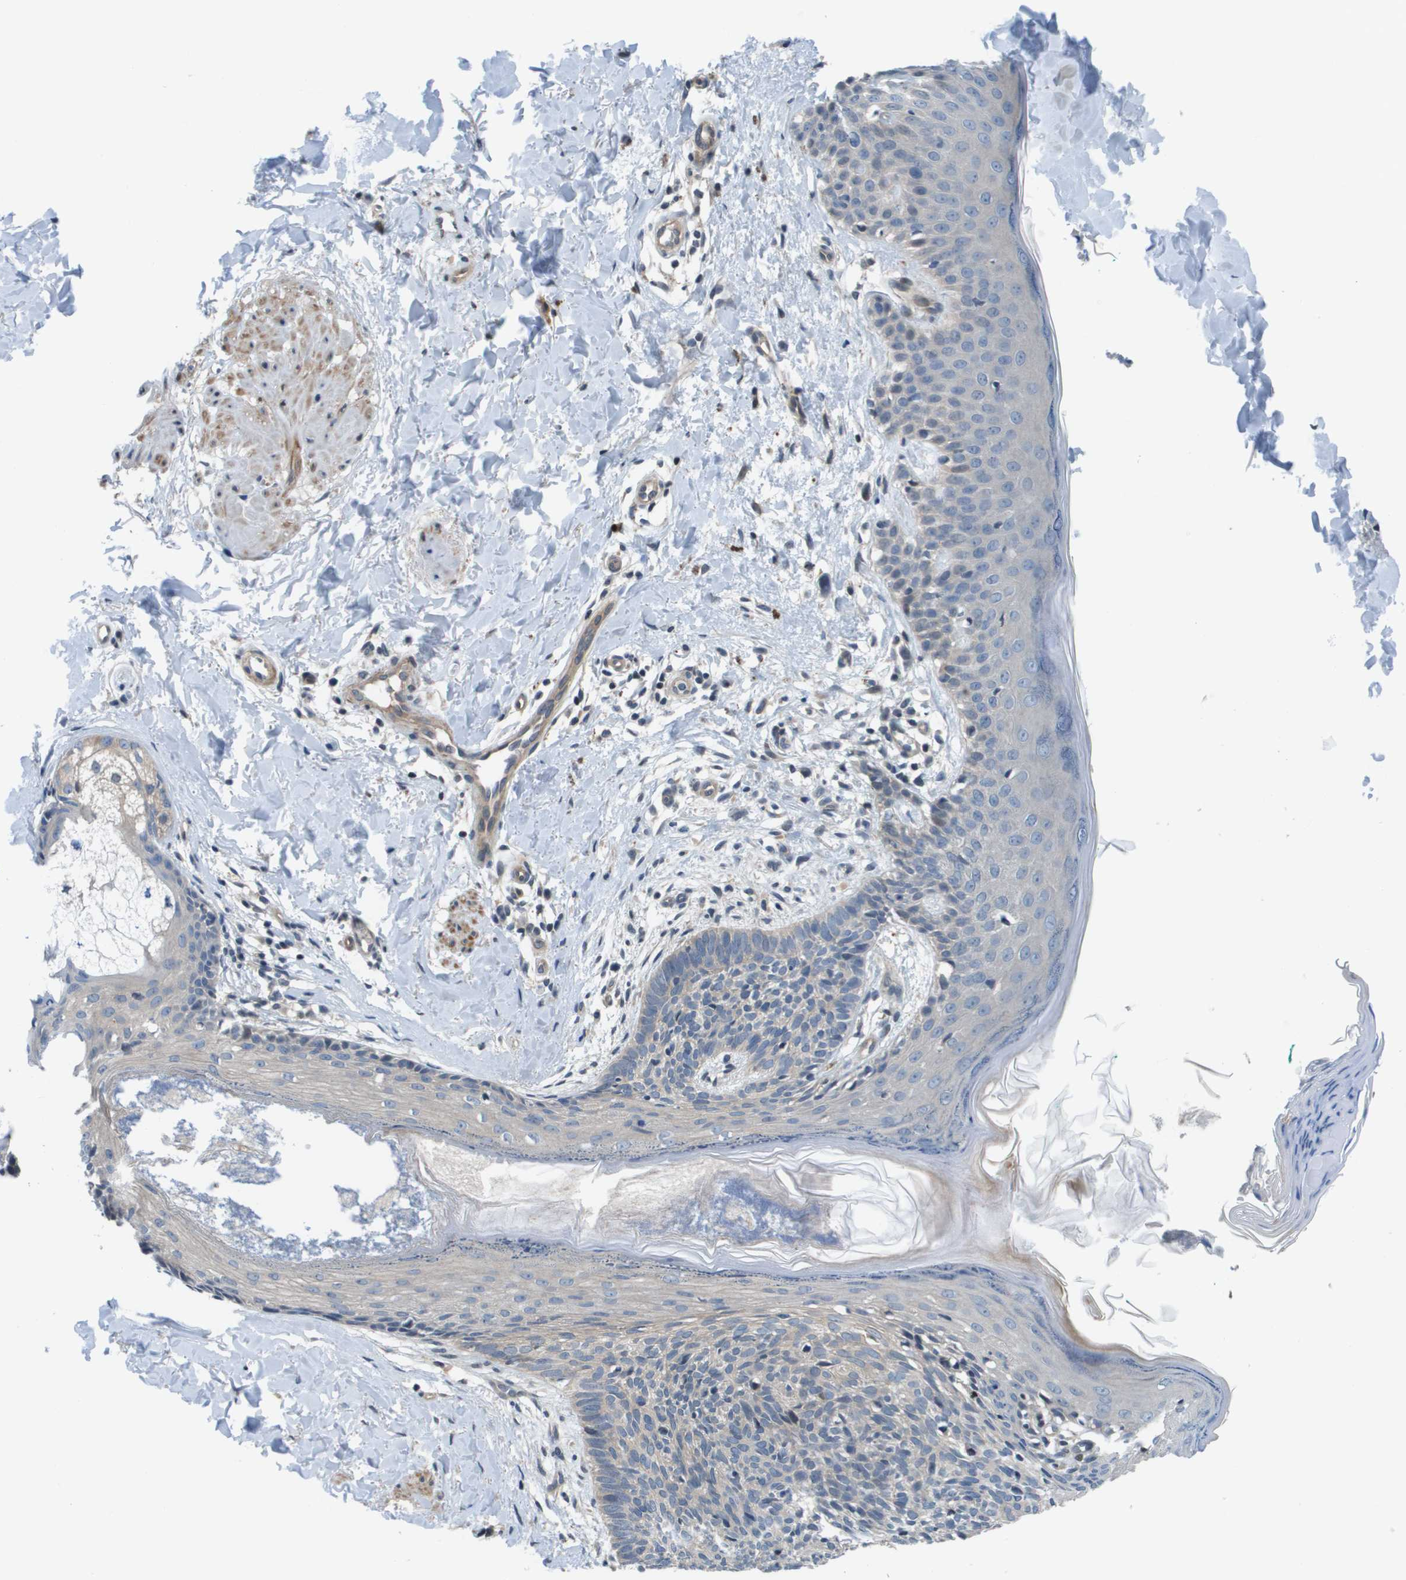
{"staining": {"intensity": "negative", "quantity": "none", "location": "none"}, "tissue": "skin cancer", "cell_type": "Tumor cells", "image_type": "cancer", "snomed": [{"axis": "morphology", "description": "Basal cell carcinoma"}, {"axis": "topography", "description": "Skin"}], "caption": "An image of basal cell carcinoma (skin) stained for a protein shows no brown staining in tumor cells. (DAB IHC with hematoxylin counter stain).", "gene": "ENPP5", "patient": {"sex": "male", "age": 60}}